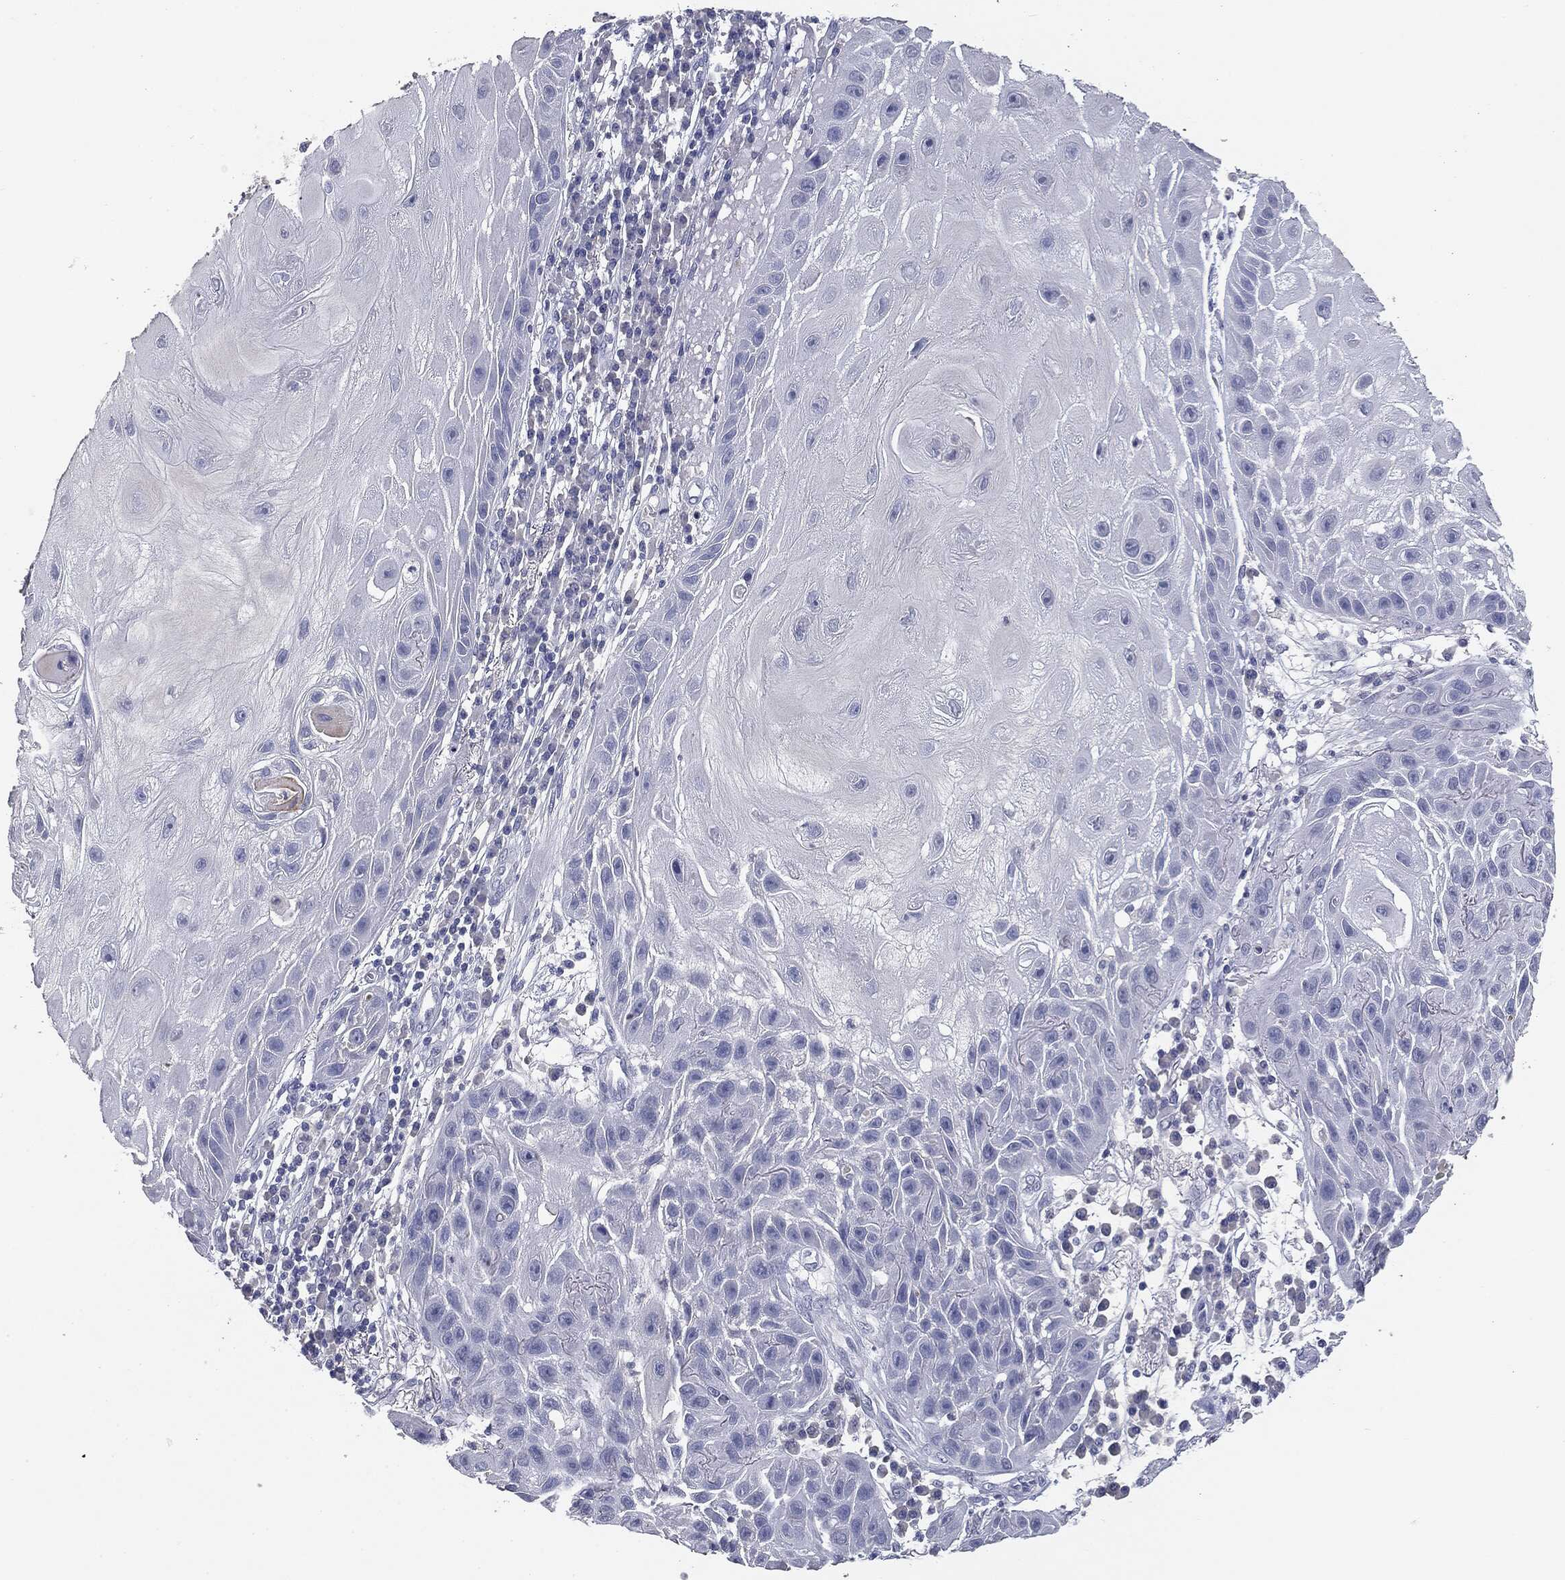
{"staining": {"intensity": "negative", "quantity": "none", "location": "none"}, "tissue": "skin cancer", "cell_type": "Tumor cells", "image_type": "cancer", "snomed": [{"axis": "morphology", "description": "Normal tissue, NOS"}, {"axis": "morphology", "description": "Squamous cell carcinoma, NOS"}, {"axis": "topography", "description": "Skin"}], "caption": "DAB (3,3'-diaminobenzidine) immunohistochemical staining of human skin cancer shows no significant positivity in tumor cells. Brightfield microscopy of IHC stained with DAB (3,3'-diaminobenzidine) (brown) and hematoxylin (blue), captured at high magnification.", "gene": "MUC1", "patient": {"sex": "male", "age": 79}}